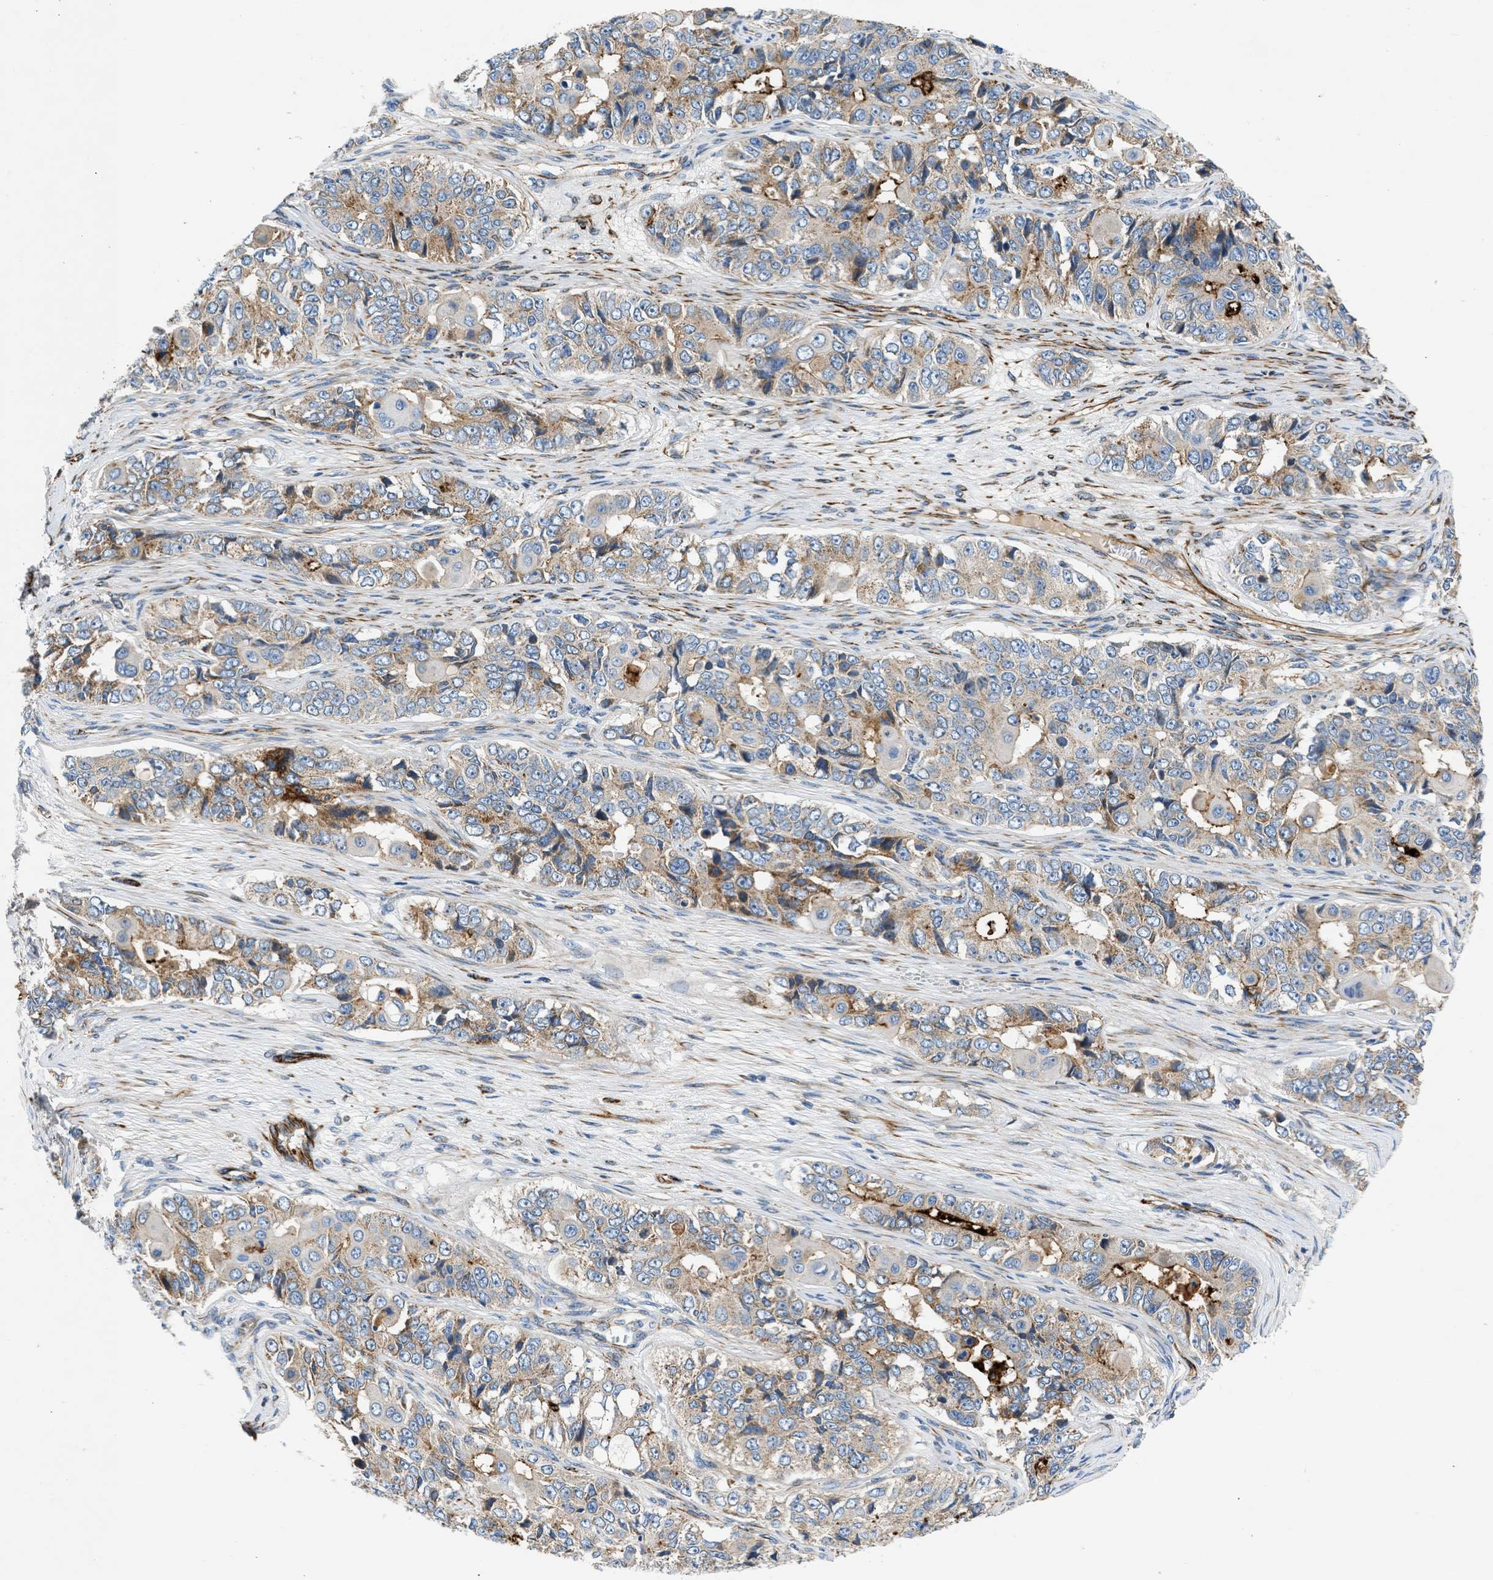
{"staining": {"intensity": "moderate", "quantity": "25%-75%", "location": "cytoplasmic/membranous"}, "tissue": "ovarian cancer", "cell_type": "Tumor cells", "image_type": "cancer", "snomed": [{"axis": "morphology", "description": "Carcinoma, endometroid"}, {"axis": "topography", "description": "Ovary"}], "caption": "About 25%-75% of tumor cells in human endometroid carcinoma (ovarian) exhibit moderate cytoplasmic/membranous protein positivity as visualized by brown immunohistochemical staining.", "gene": "ULK4", "patient": {"sex": "female", "age": 51}}